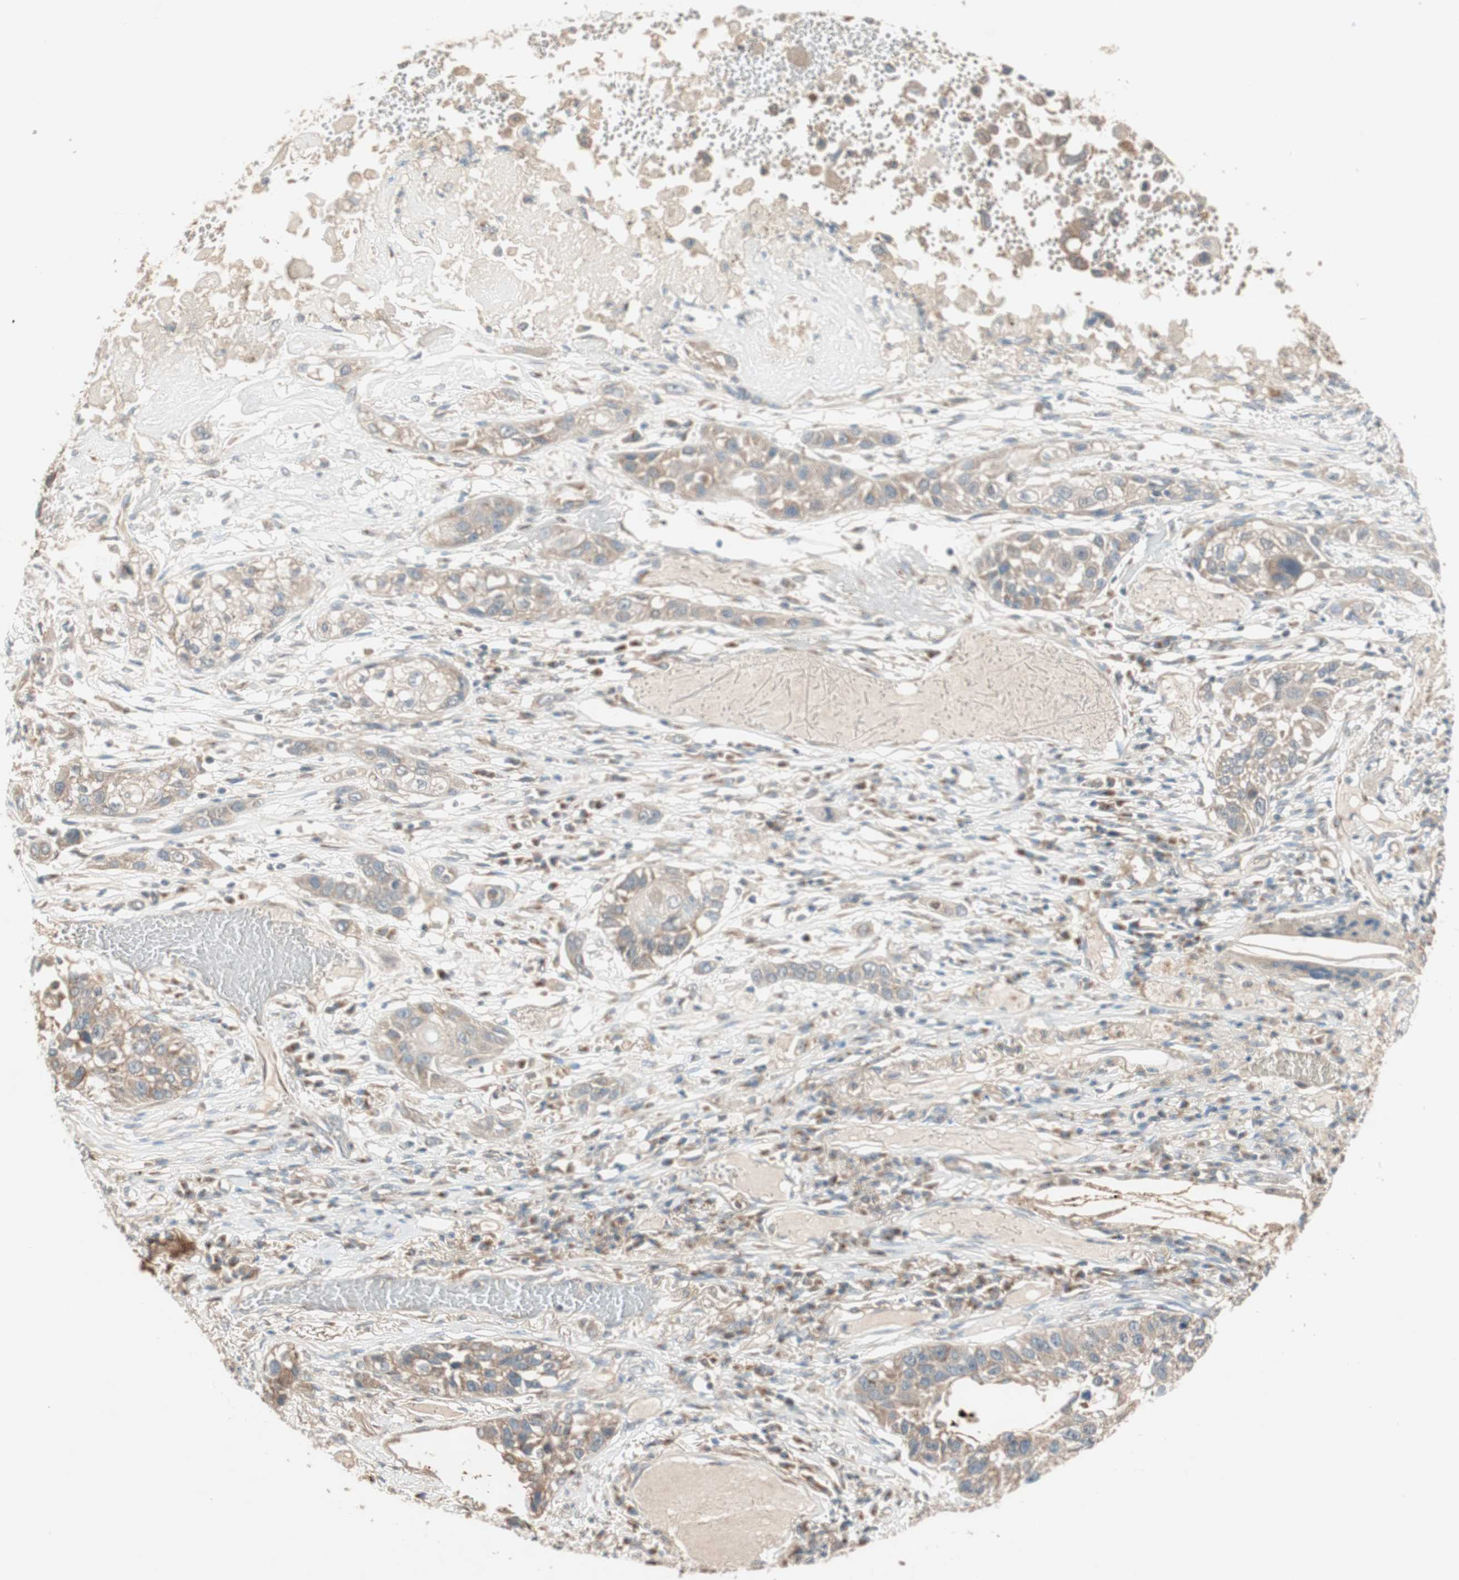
{"staining": {"intensity": "weak", "quantity": "25%-75%", "location": "cytoplasmic/membranous"}, "tissue": "lung cancer", "cell_type": "Tumor cells", "image_type": "cancer", "snomed": [{"axis": "morphology", "description": "Squamous cell carcinoma, NOS"}, {"axis": "topography", "description": "Lung"}], "caption": "DAB (3,3'-diaminobenzidine) immunohistochemical staining of squamous cell carcinoma (lung) displays weak cytoplasmic/membranous protein positivity in approximately 25%-75% of tumor cells. (DAB (3,3'-diaminobenzidine) IHC, brown staining for protein, blue staining for nuclei).", "gene": "SEC16A", "patient": {"sex": "male", "age": 71}}